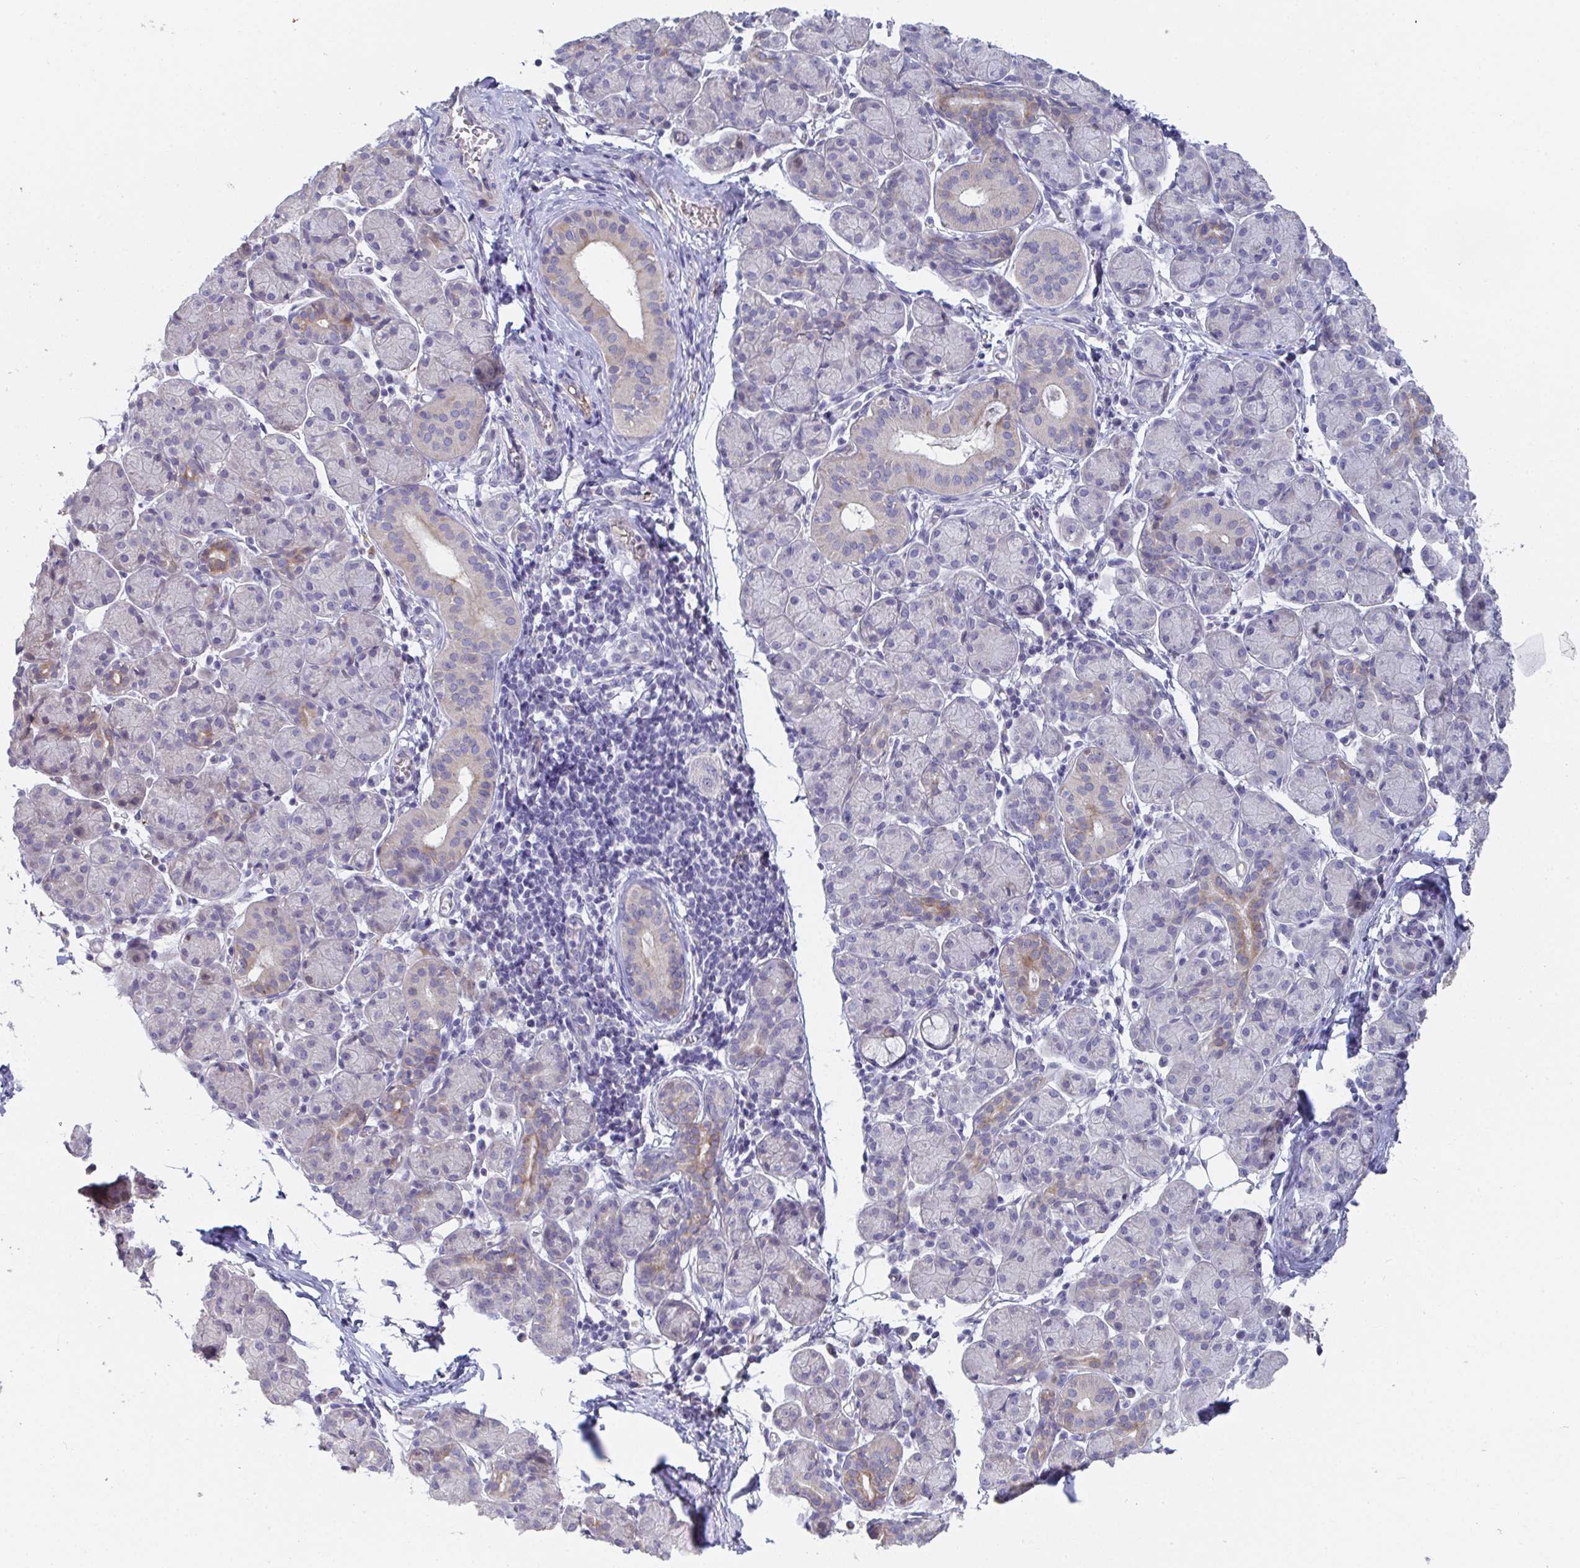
{"staining": {"intensity": "weak", "quantity": "<25%", "location": "cytoplasmic/membranous"}, "tissue": "salivary gland", "cell_type": "Glandular cells", "image_type": "normal", "snomed": [{"axis": "morphology", "description": "Normal tissue, NOS"}, {"axis": "morphology", "description": "Inflammation, NOS"}, {"axis": "topography", "description": "Lymph node"}, {"axis": "topography", "description": "Salivary gland"}], "caption": "High power microscopy histopathology image of an immunohistochemistry image of unremarkable salivary gland, revealing no significant expression in glandular cells.", "gene": "ANO5", "patient": {"sex": "male", "age": 3}}